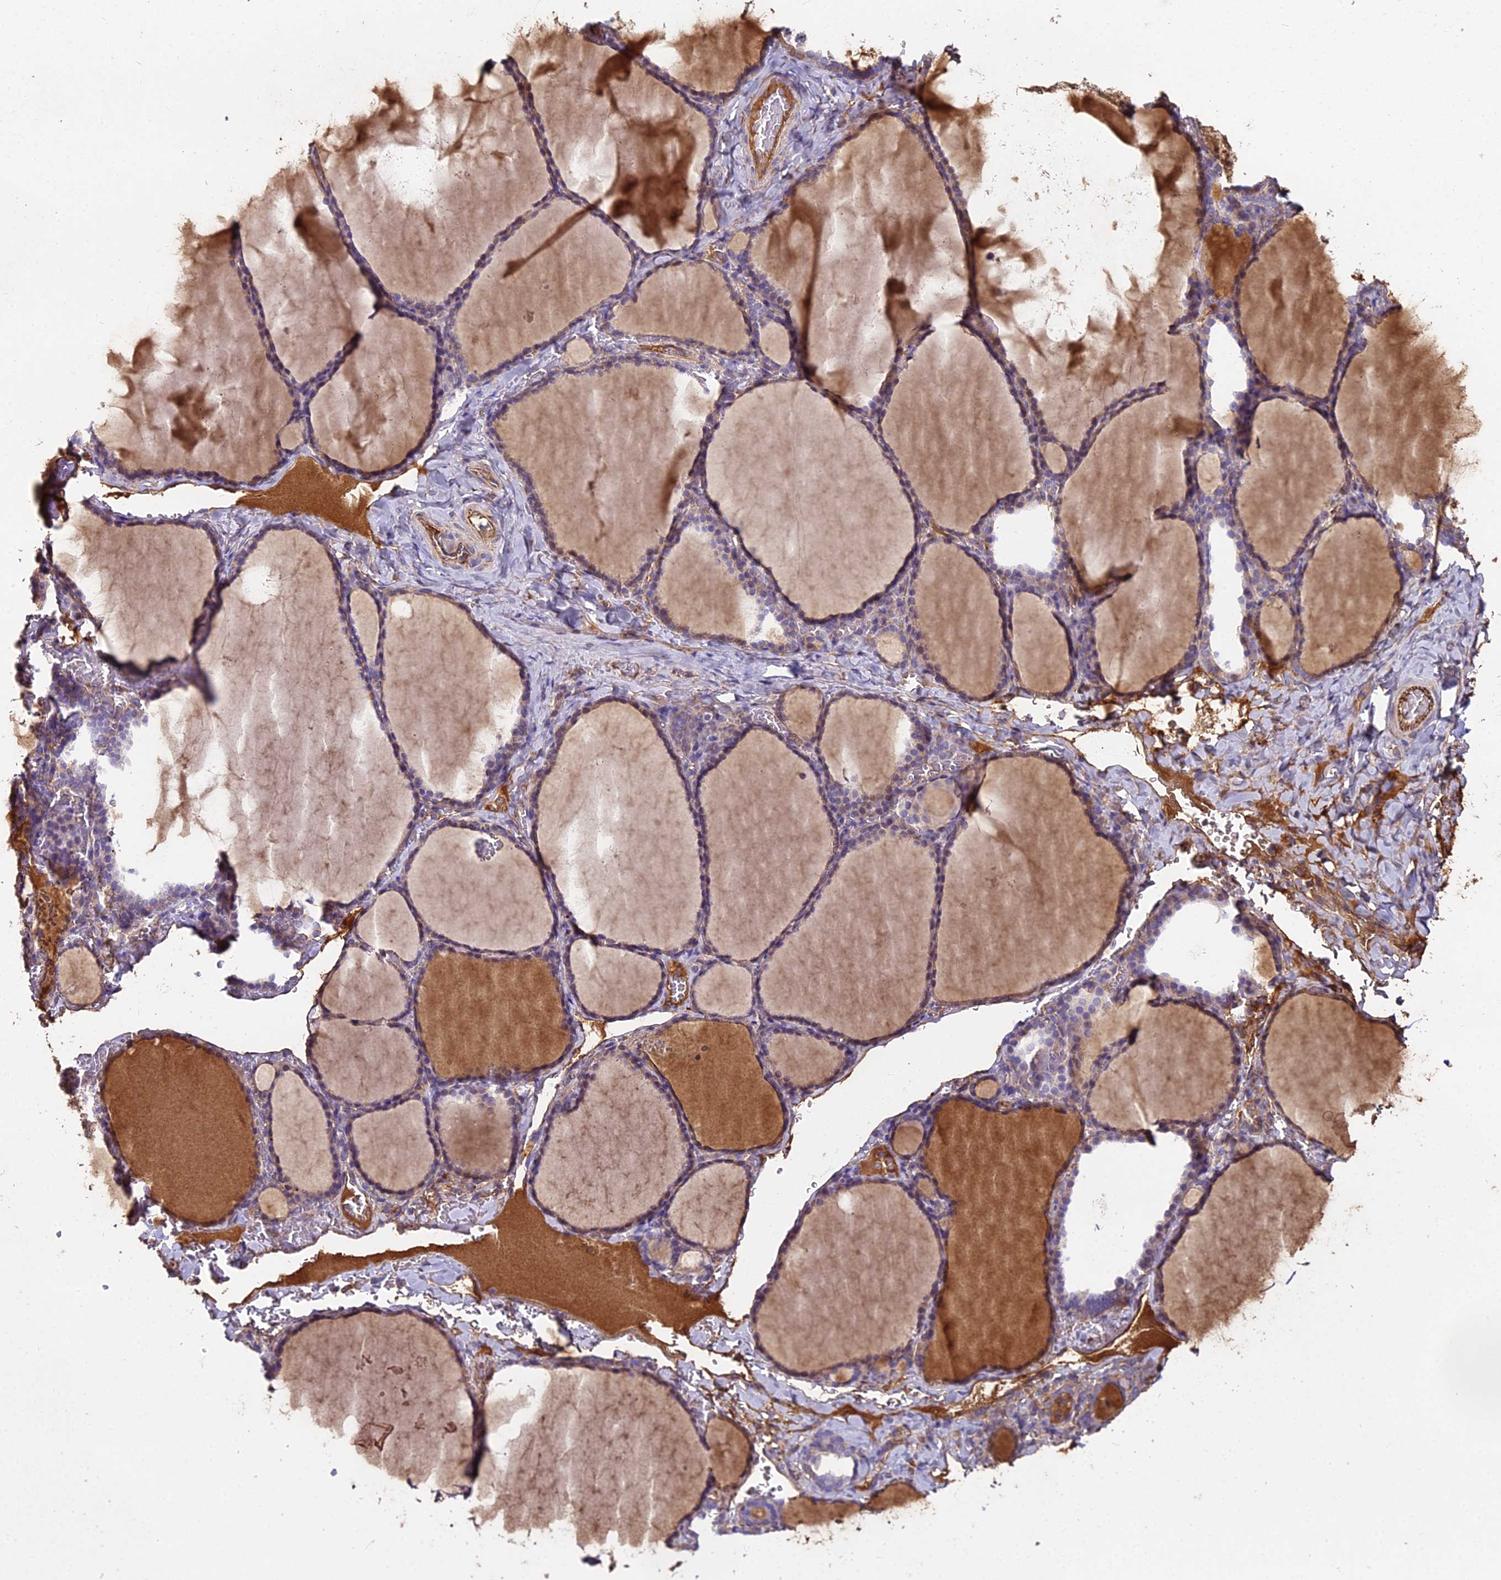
{"staining": {"intensity": "weak", "quantity": "25%-75%", "location": "cytoplasmic/membranous"}, "tissue": "thyroid gland", "cell_type": "Glandular cells", "image_type": "normal", "snomed": [{"axis": "morphology", "description": "Normal tissue, NOS"}, {"axis": "topography", "description": "Thyroid gland"}], "caption": "A photomicrograph showing weak cytoplasmic/membranous staining in about 25%-75% of glandular cells in normal thyroid gland, as visualized by brown immunohistochemical staining.", "gene": "BEX4", "patient": {"sex": "female", "age": 39}}